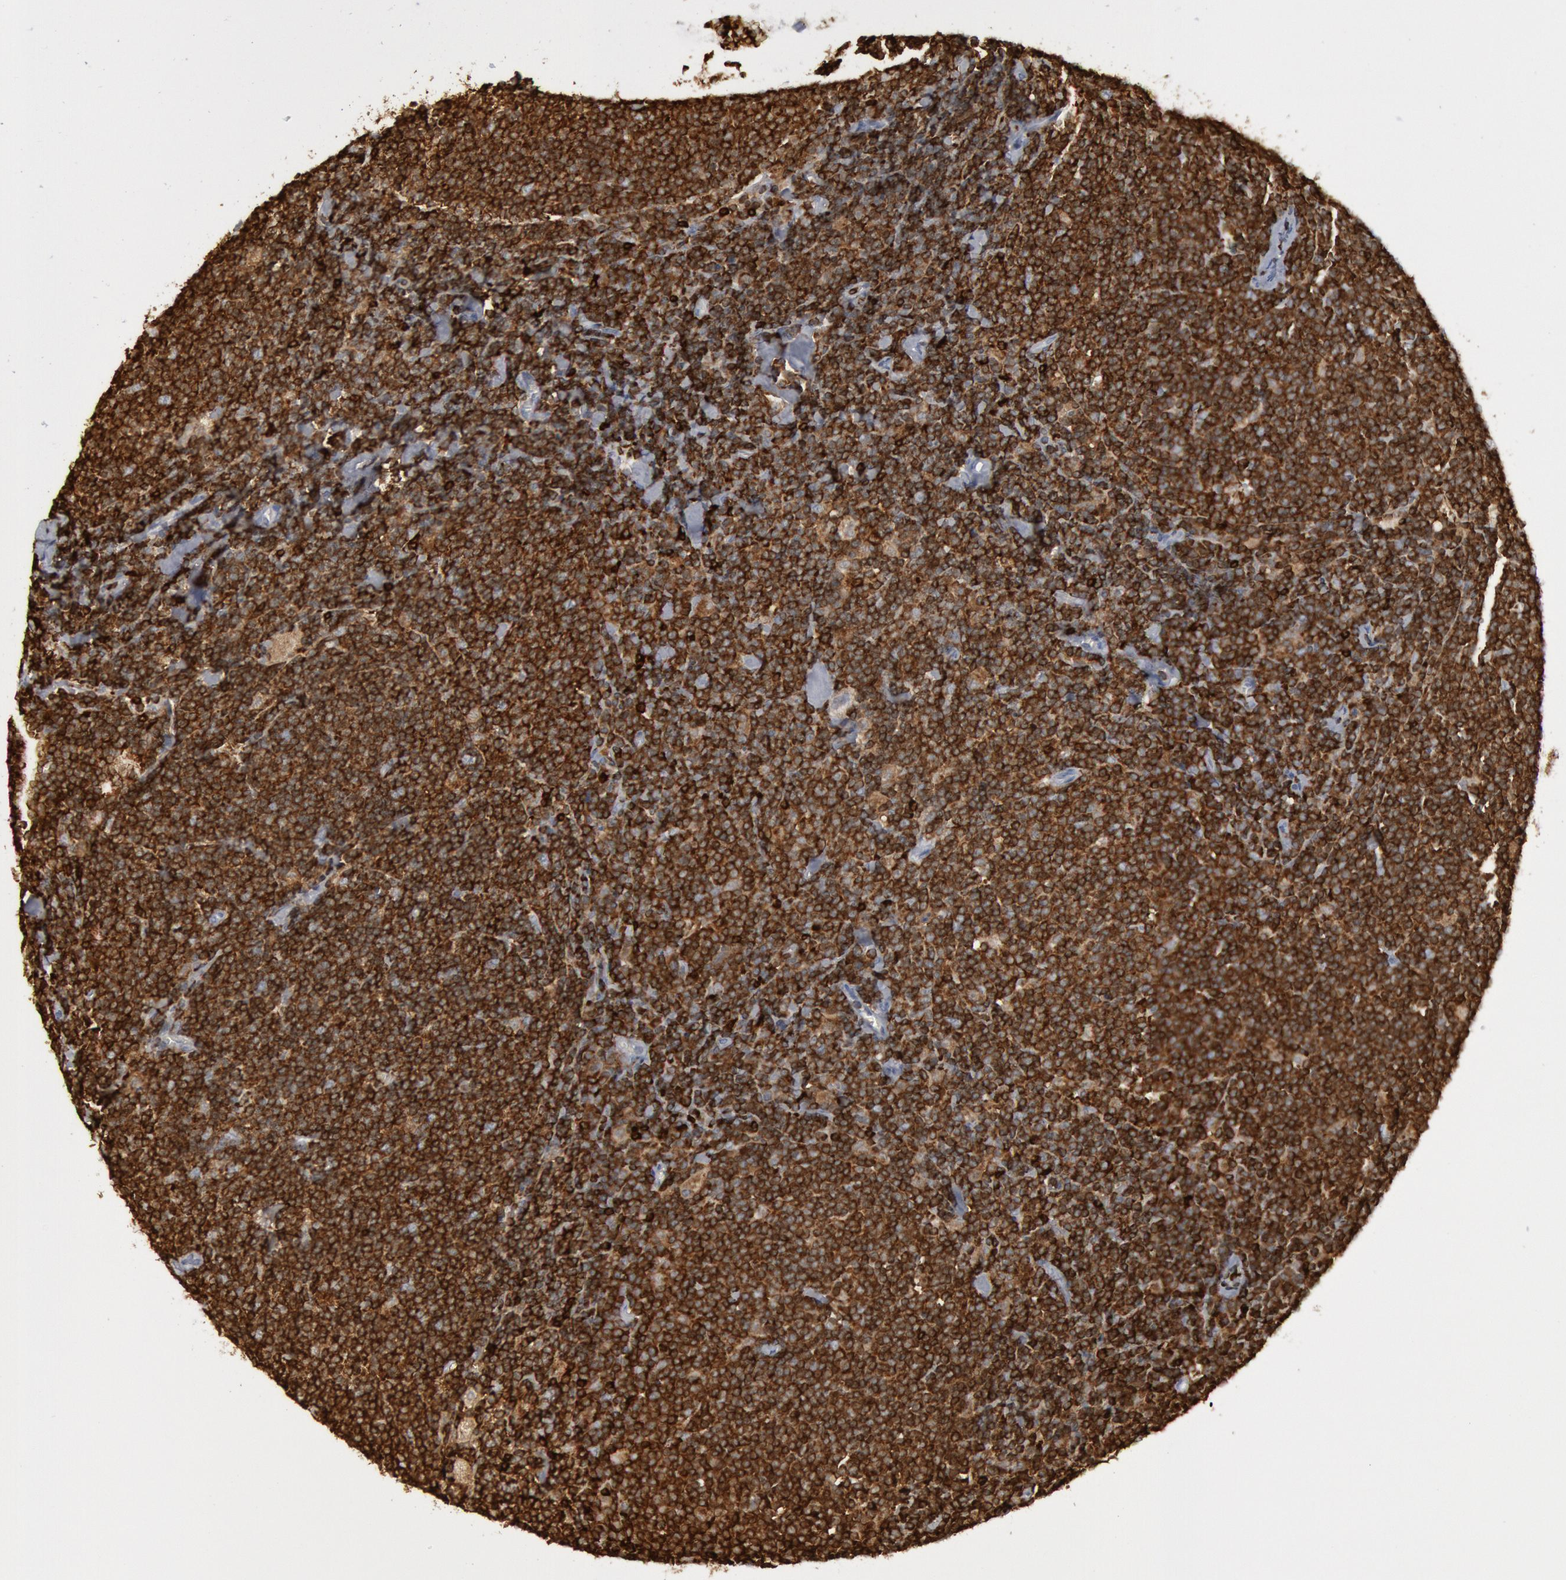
{"staining": {"intensity": "strong", "quantity": ">75%", "location": "cytoplasmic/membranous,nuclear"}, "tissue": "lymphoma", "cell_type": "Tumor cells", "image_type": "cancer", "snomed": [{"axis": "morphology", "description": "Malignant lymphoma, non-Hodgkin's type, Low grade"}, {"axis": "topography", "description": "Lymph node"}], "caption": "A micrograph of human low-grade malignant lymphoma, non-Hodgkin's type stained for a protein displays strong cytoplasmic/membranous and nuclear brown staining in tumor cells.", "gene": "PTPN6", "patient": {"sex": "male", "age": 65}}